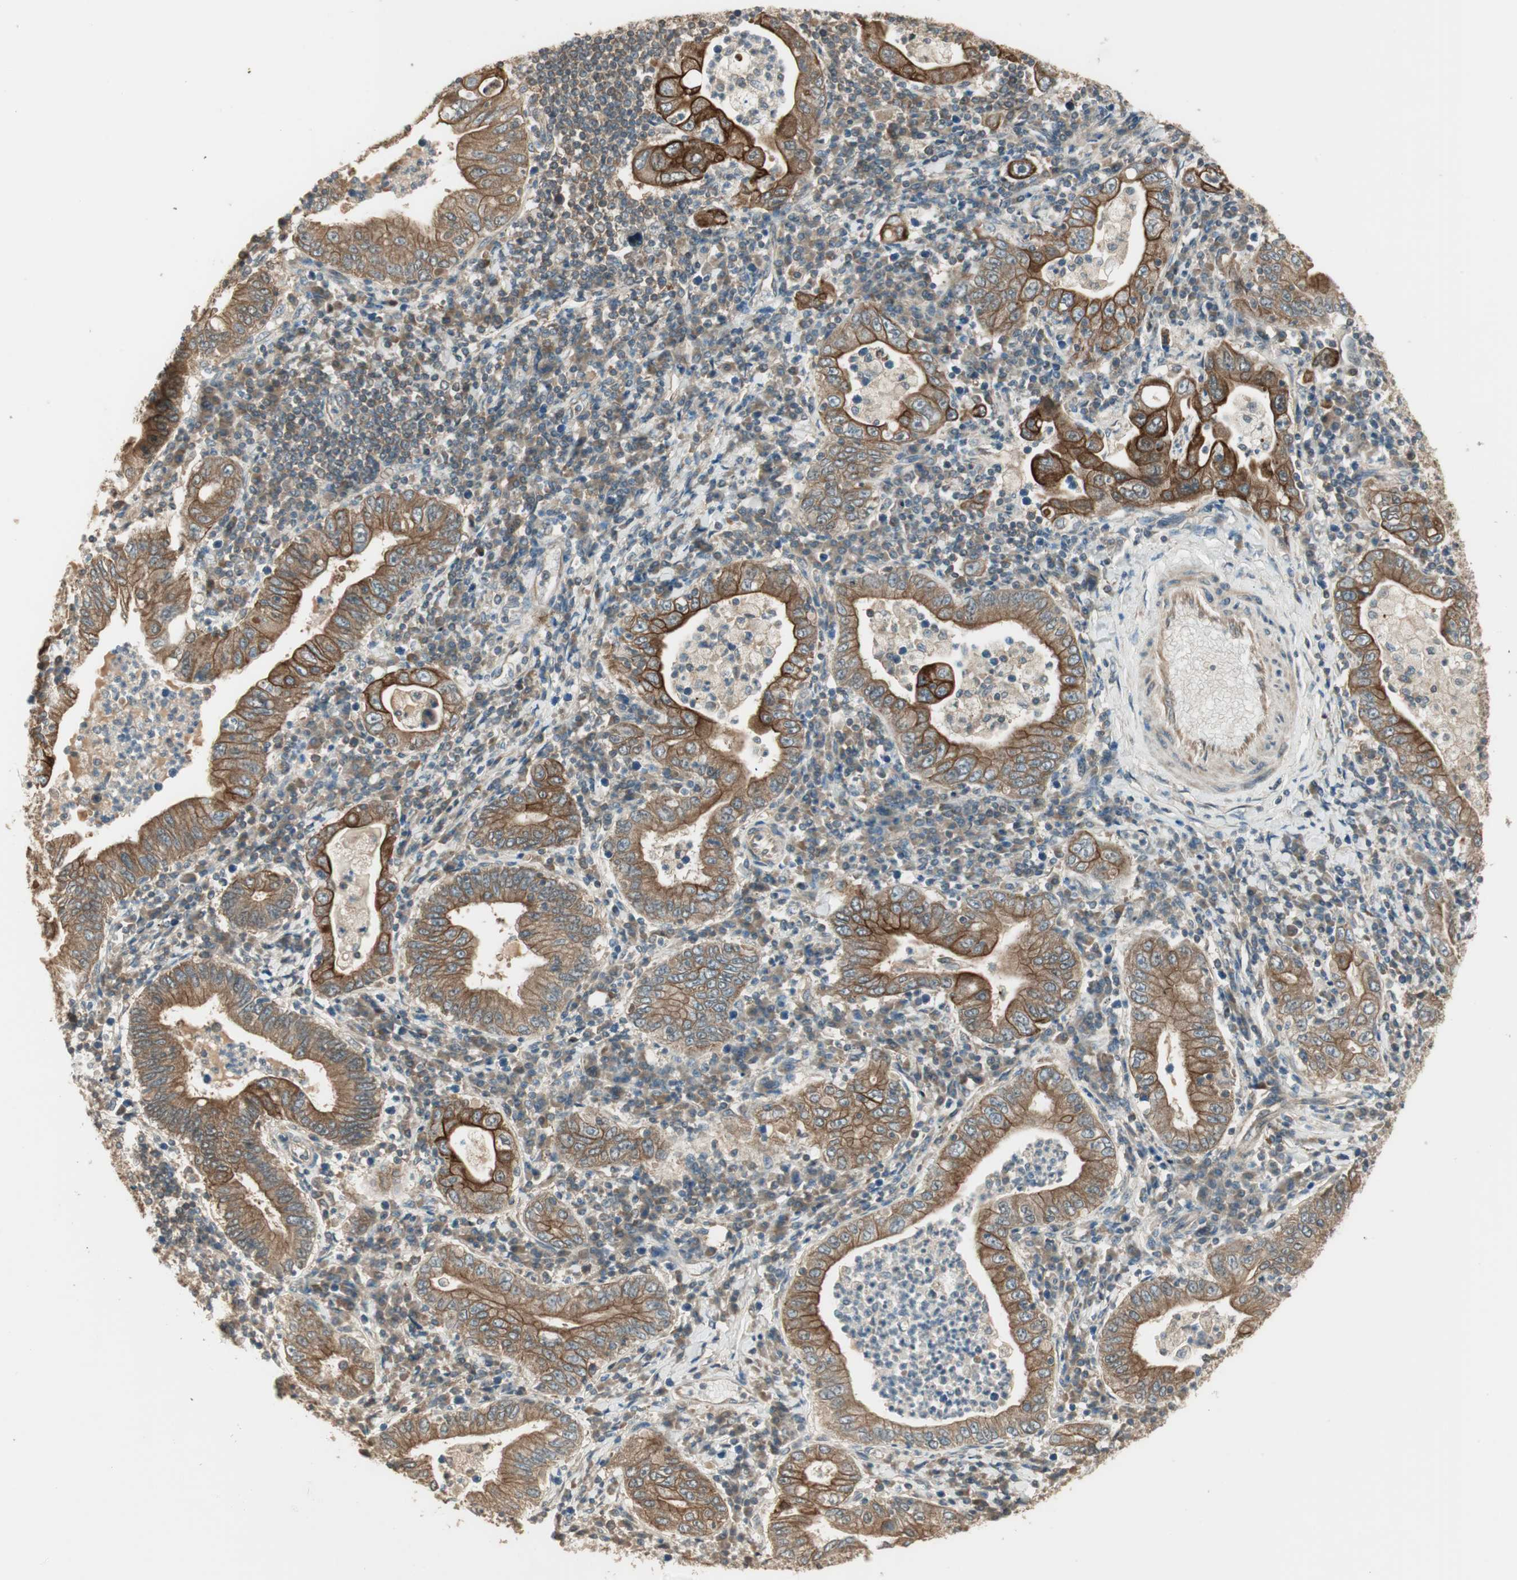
{"staining": {"intensity": "moderate", "quantity": ">75%", "location": "cytoplasmic/membranous"}, "tissue": "stomach cancer", "cell_type": "Tumor cells", "image_type": "cancer", "snomed": [{"axis": "morphology", "description": "Normal tissue, NOS"}, {"axis": "morphology", "description": "Adenocarcinoma, NOS"}, {"axis": "topography", "description": "Esophagus"}, {"axis": "topography", "description": "Stomach, upper"}, {"axis": "topography", "description": "Peripheral nerve tissue"}], "caption": "Immunohistochemical staining of stomach cancer demonstrates moderate cytoplasmic/membranous protein positivity in about >75% of tumor cells. (IHC, brightfield microscopy, high magnification).", "gene": "PFDN5", "patient": {"sex": "male", "age": 62}}